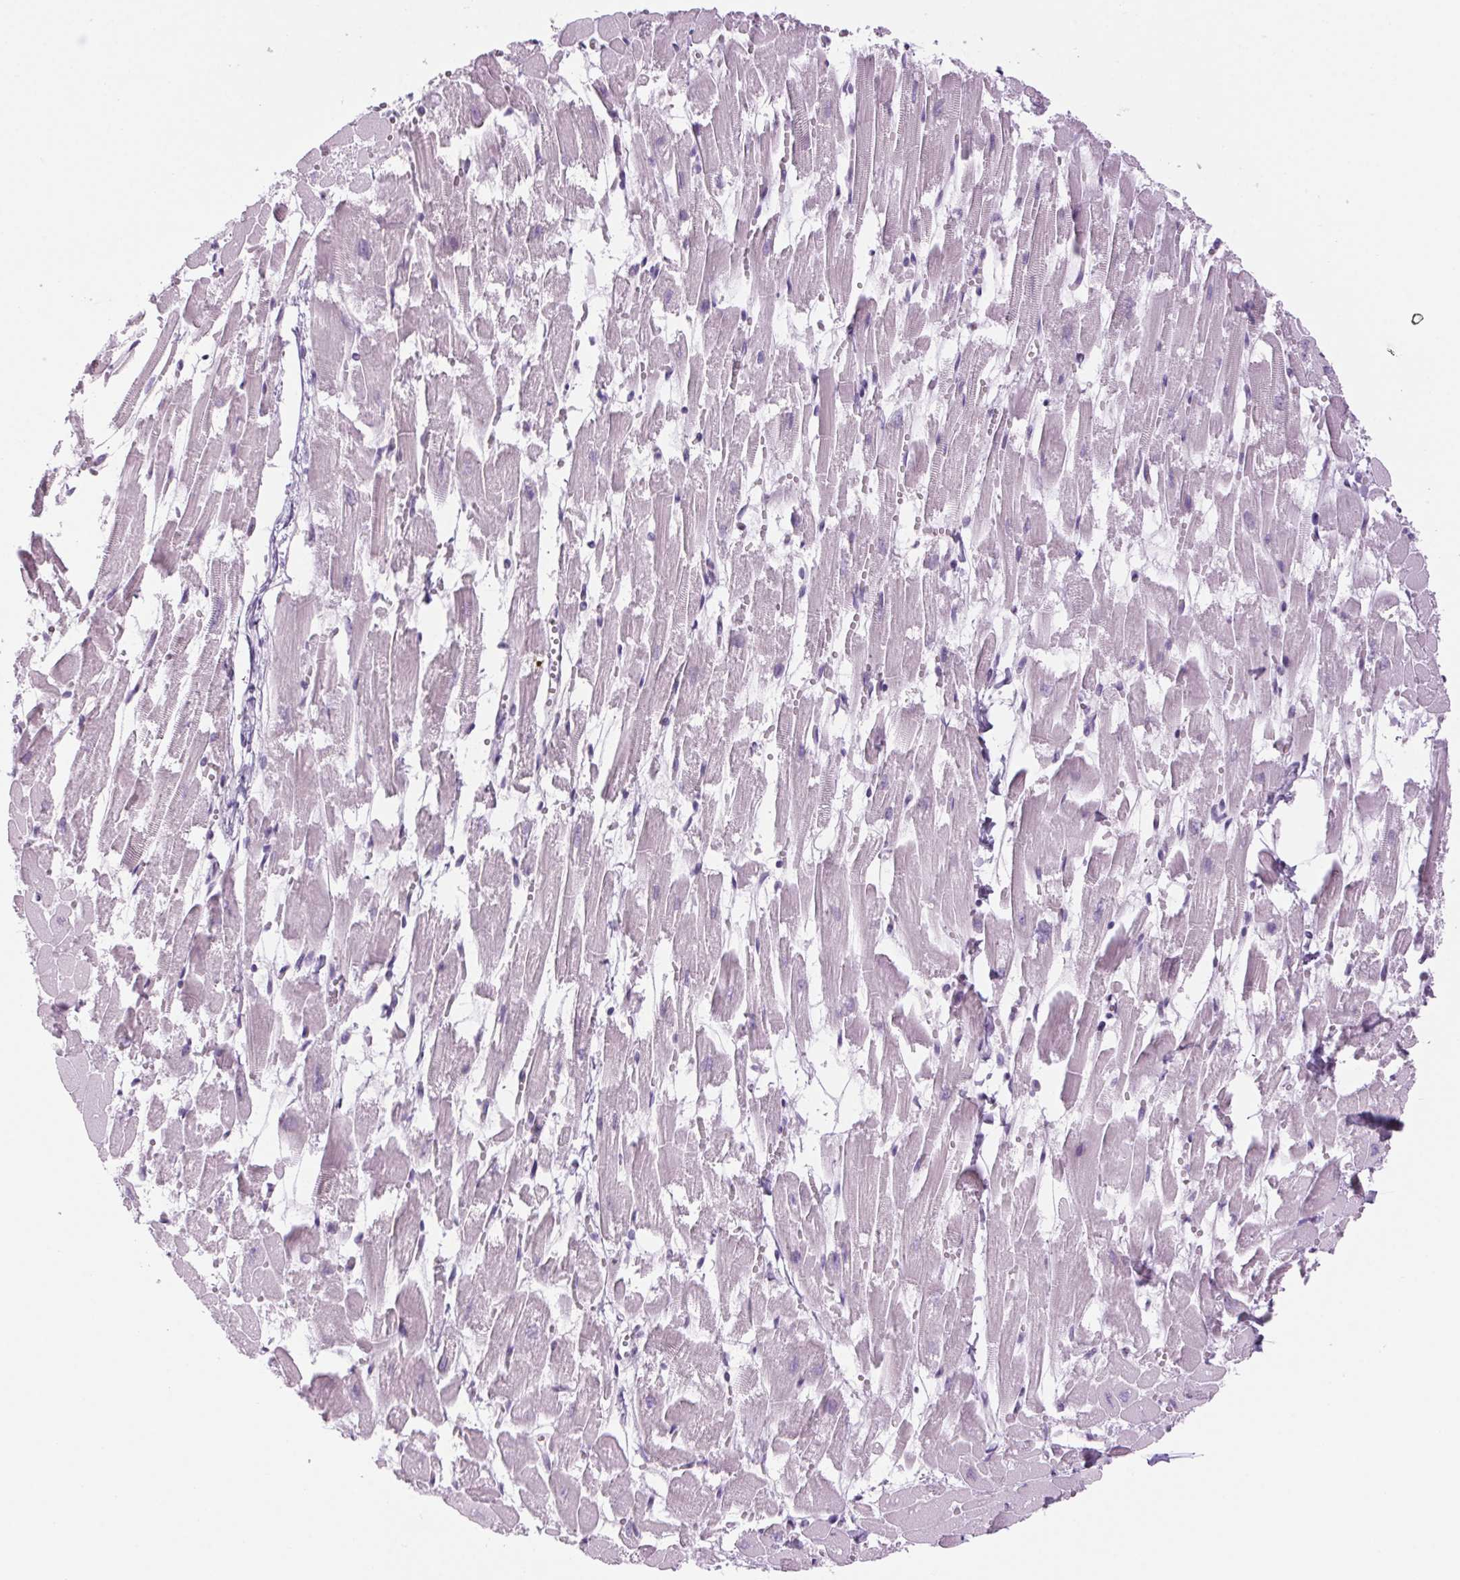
{"staining": {"intensity": "negative", "quantity": "none", "location": "none"}, "tissue": "heart muscle", "cell_type": "Cardiomyocytes", "image_type": "normal", "snomed": [{"axis": "morphology", "description": "Normal tissue, NOS"}, {"axis": "topography", "description": "Heart"}], "caption": "IHC histopathology image of benign heart muscle: heart muscle stained with DAB (3,3'-diaminobenzidine) displays no significant protein expression in cardiomyocytes. The staining was performed using DAB (3,3'-diaminobenzidine) to visualize the protein expression in brown, while the nuclei were stained in blue with hematoxylin (Magnification: 20x).", "gene": "LRP2", "patient": {"sex": "female", "age": 52}}